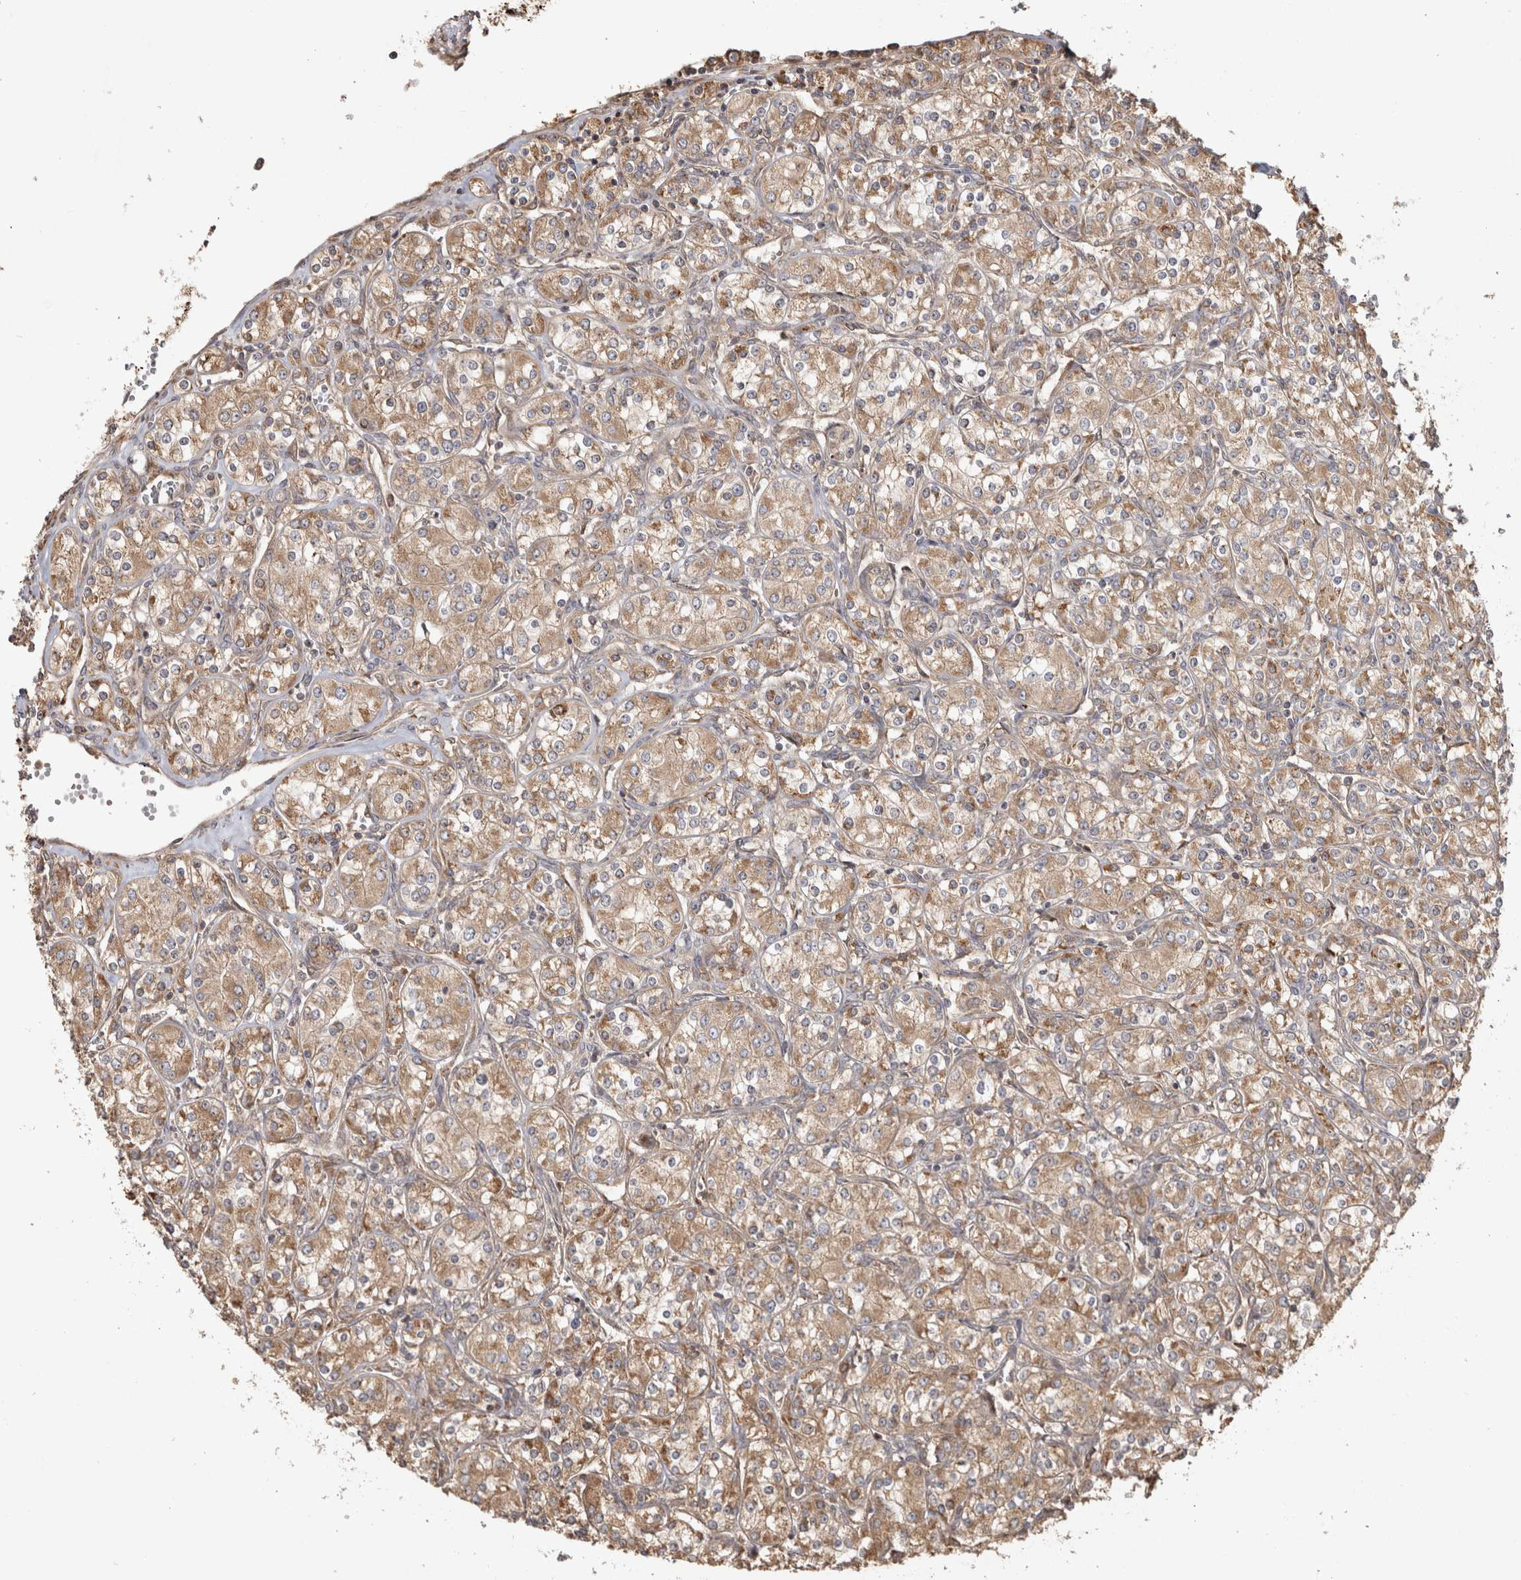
{"staining": {"intensity": "moderate", "quantity": ">75%", "location": "cytoplasmic/membranous"}, "tissue": "renal cancer", "cell_type": "Tumor cells", "image_type": "cancer", "snomed": [{"axis": "morphology", "description": "Adenocarcinoma, NOS"}, {"axis": "topography", "description": "Kidney"}], "caption": "Tumor cells show medium levels of moderate cytoplasmic/membranous expression in about >75% of cells in human renal cancer.", "gene": "CAMSAP2", "patient": {"sex": "male", "age": 77}}